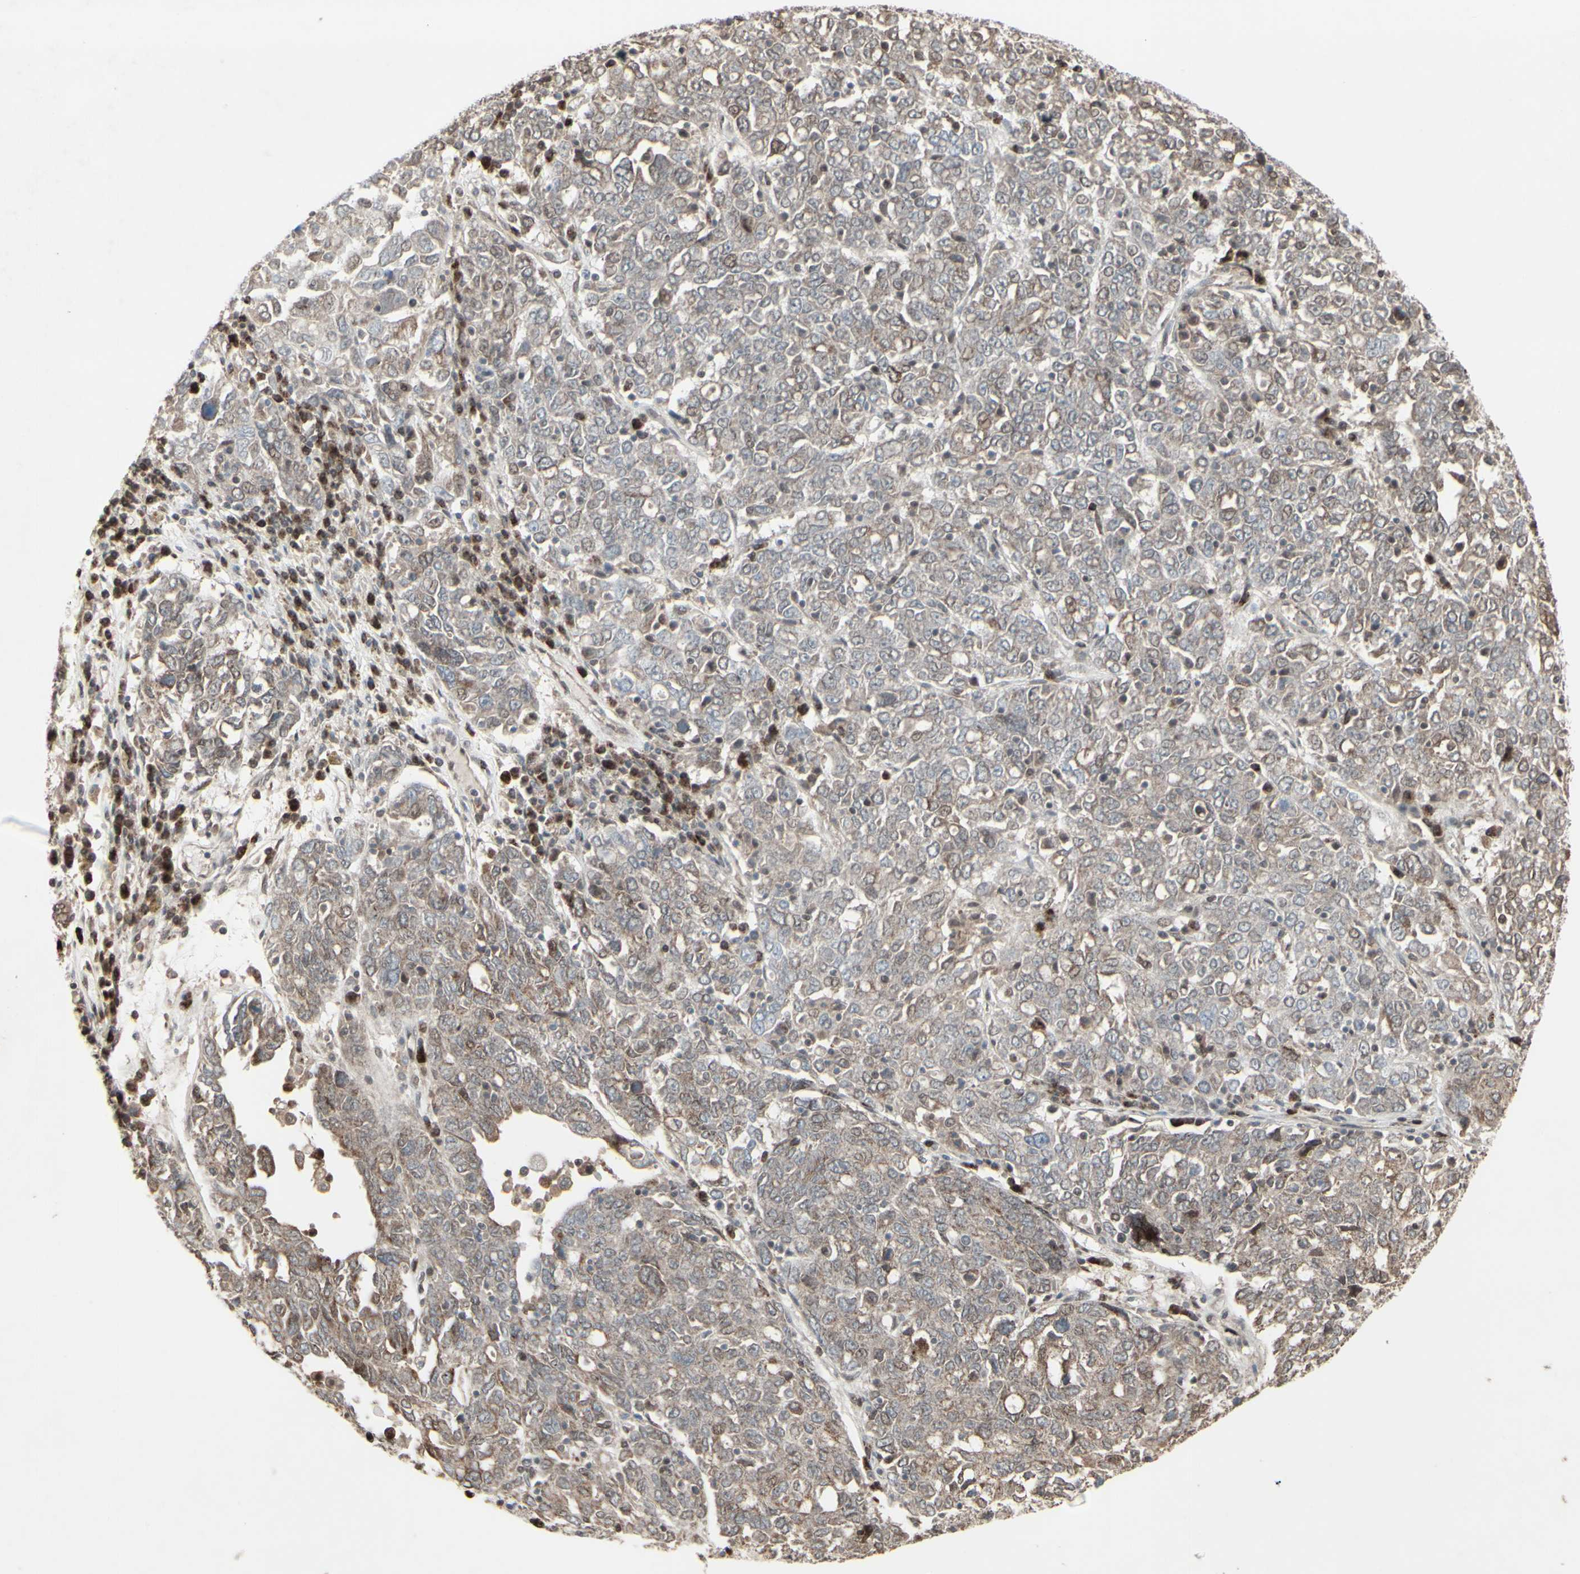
{"staining": {"intensity": "weak", "quantity": ">75%", "location": "cytoplasmic/membranous"}, "tissue": "ovarian cancer", "cell_type": "Tumor cells", "image_type": "cancer", "snomed": [{"axis": "morphology", "description": "Carcinoma, endometroid"}, {"axis": "topography", "description": "Ovary"}], "caption": "The histopathology image exhibits immunohistochemical staining of ovarian cancer (endometroid carcinoma). There is weak cytoplasmic/membranous expression is identified in about >75% of tumor cells.", "gene": "CD33", "patient": {"sex": "female", "age": 62}}